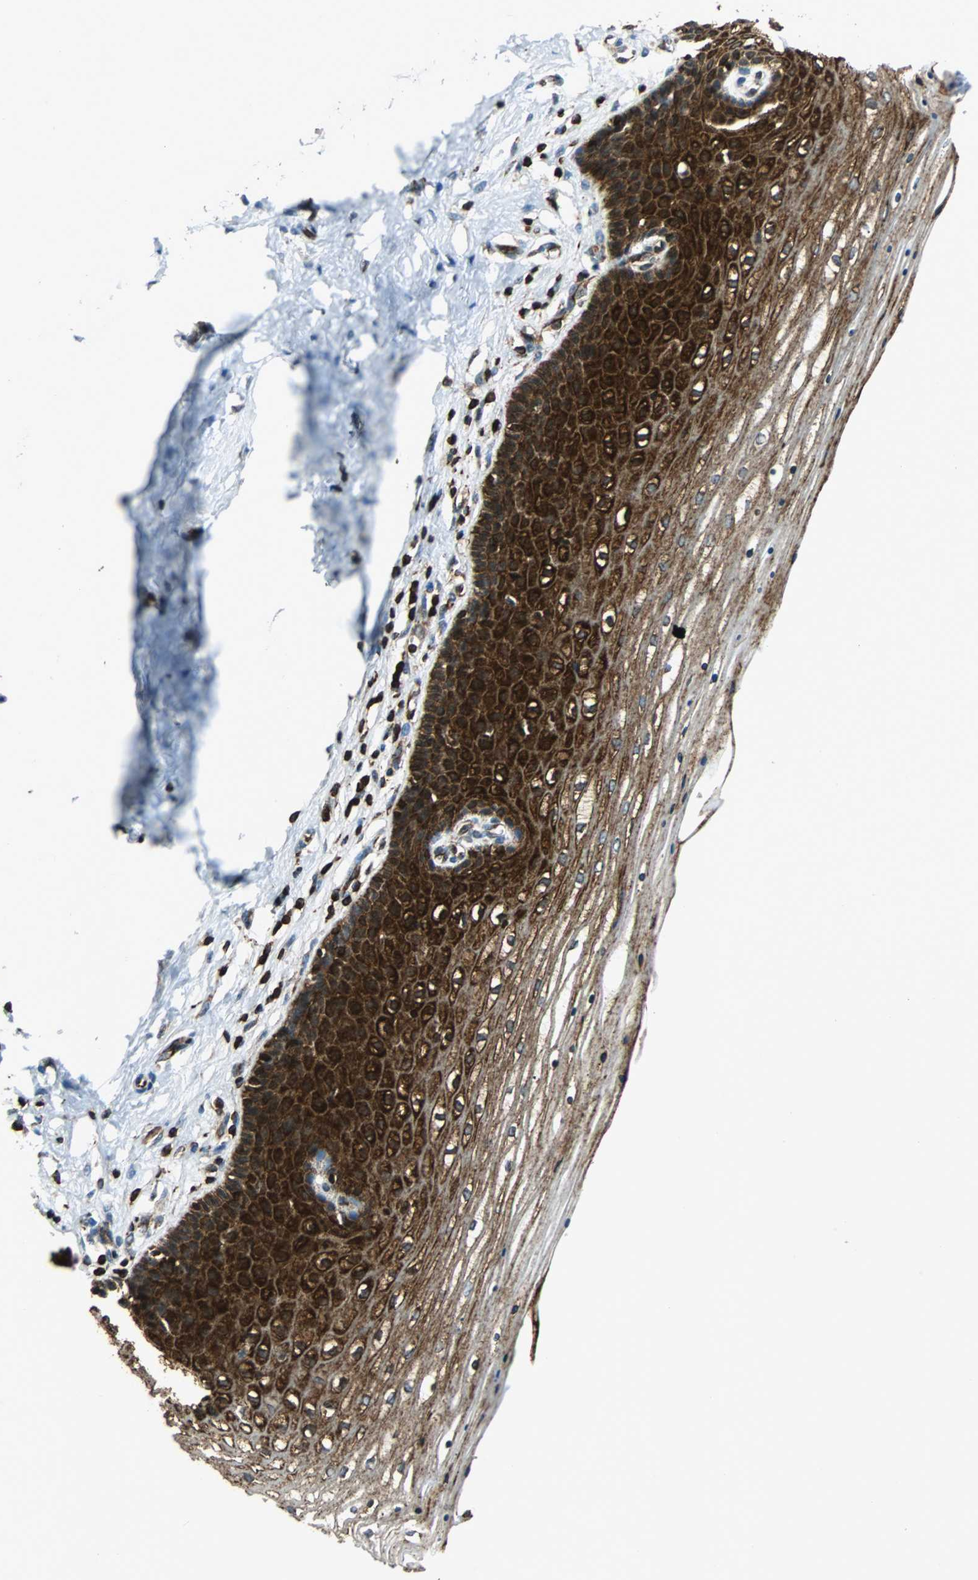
{"staining": {"intensity": "strong", "quantity": ">75%", "location": "cytoplasmic/membranous"}, "tissue": "cervix", "cell_type": "Glandular cells", "image_type": "normal", "snomed": [{"axis": "morphology", "description": "Normal tissue, NOS"}, {"axis": "topography", "description": "Cervix"}], "caption": "Brown immunohistochemical staining in normal human cervix shows strong cytoplasmic/membranous positivity in approximately >75% of glandular cells.", "gene": "TUBA4A", "patient": {"sex": "female", "age": 39}}